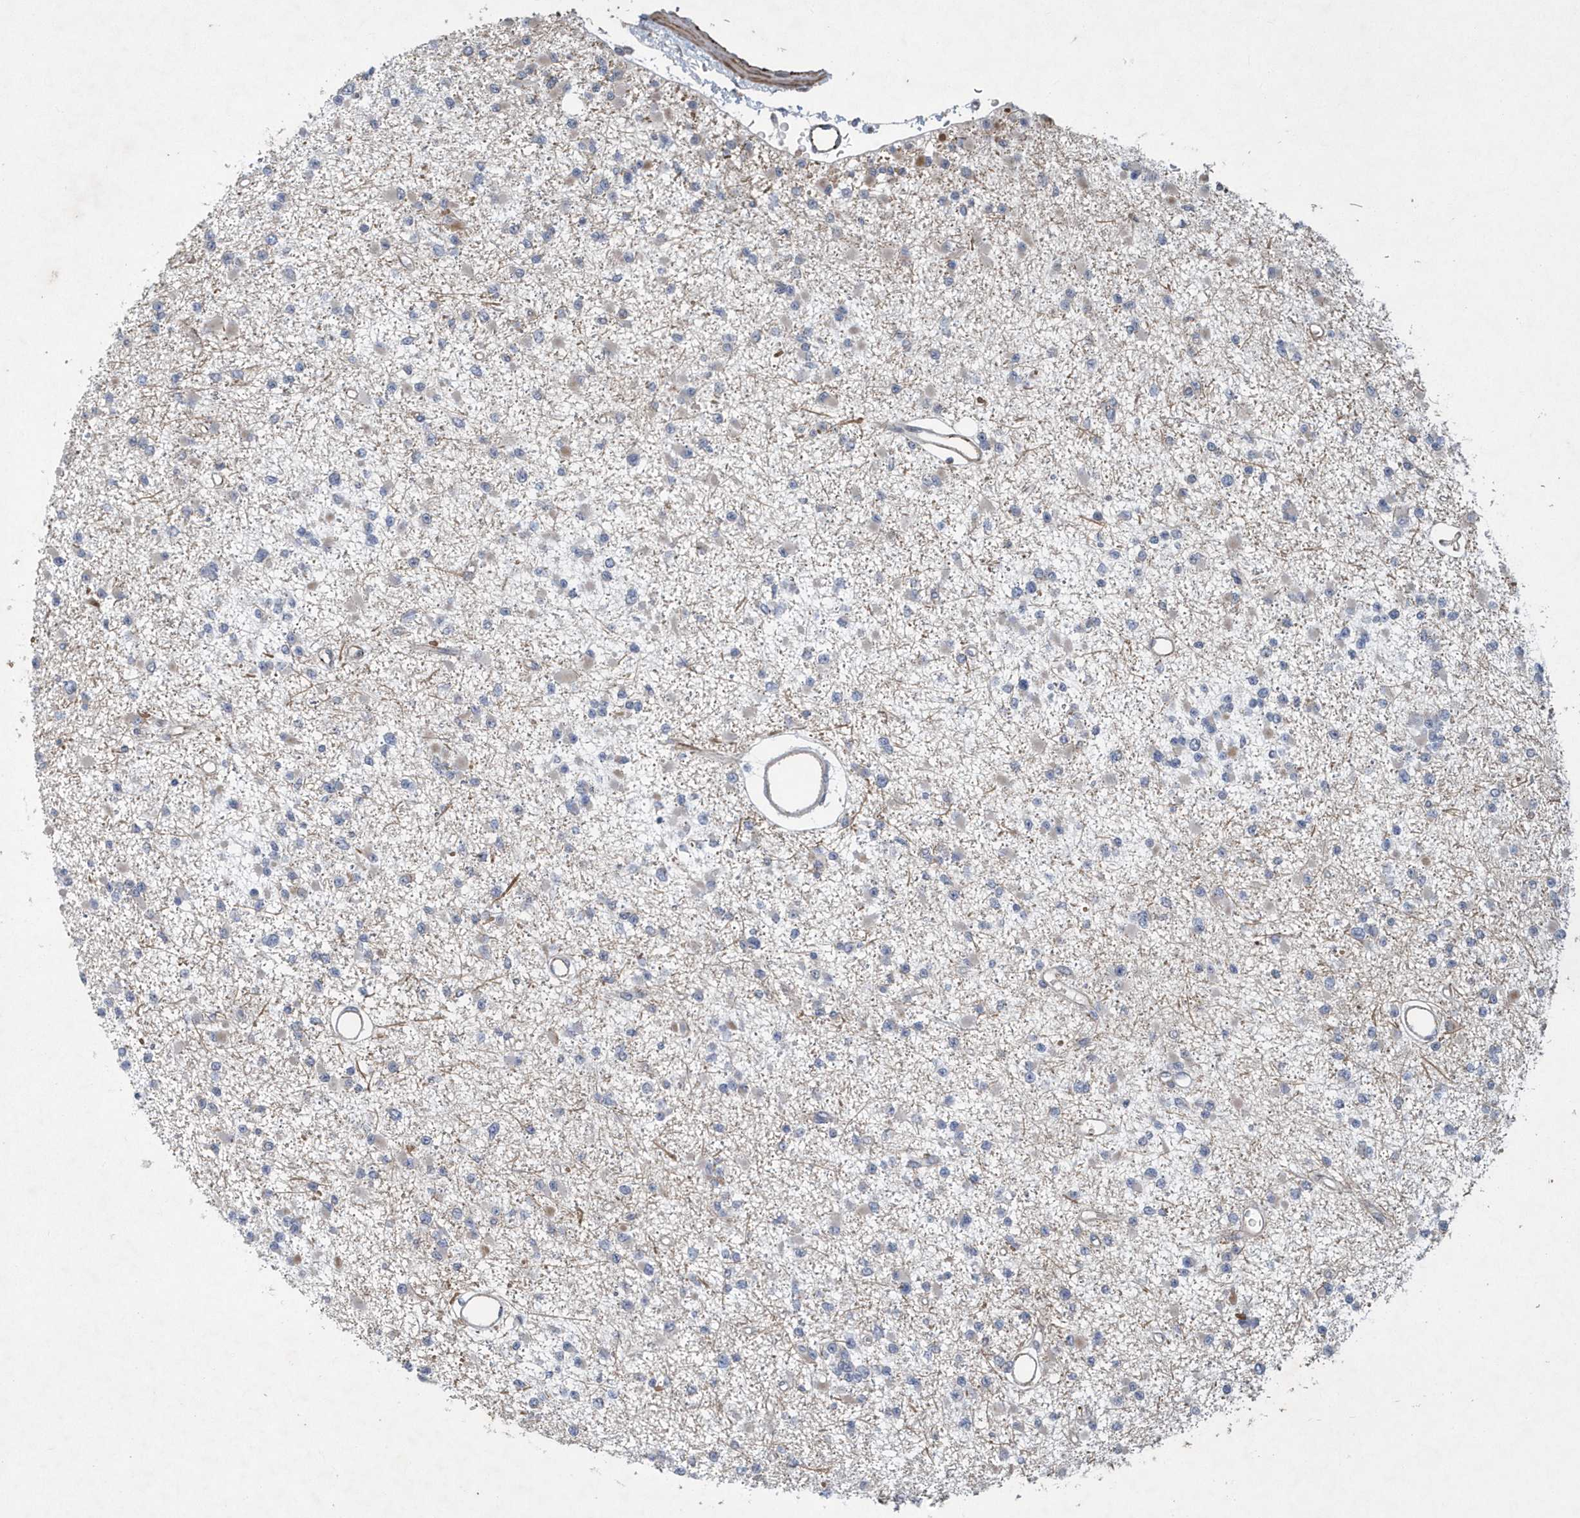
{"staining": {"intensity": "negative", "quantity": "none", "location": "none"}, "tissue": "glioma", "cell_type": "Tumor cells", "image_type": "cancer", "snomed": [{"axis": "morphology", "description": "Glioma, malignant, Low grade"}, {"axis": "topography", "description": "Brain"}], "caption": "Immunohistochemical staining of malignant glioma (low-grade) displays no significant expression in tumor cells.", "gene": "N4BP2", "patient": {"sex": "female", "age": 22}}